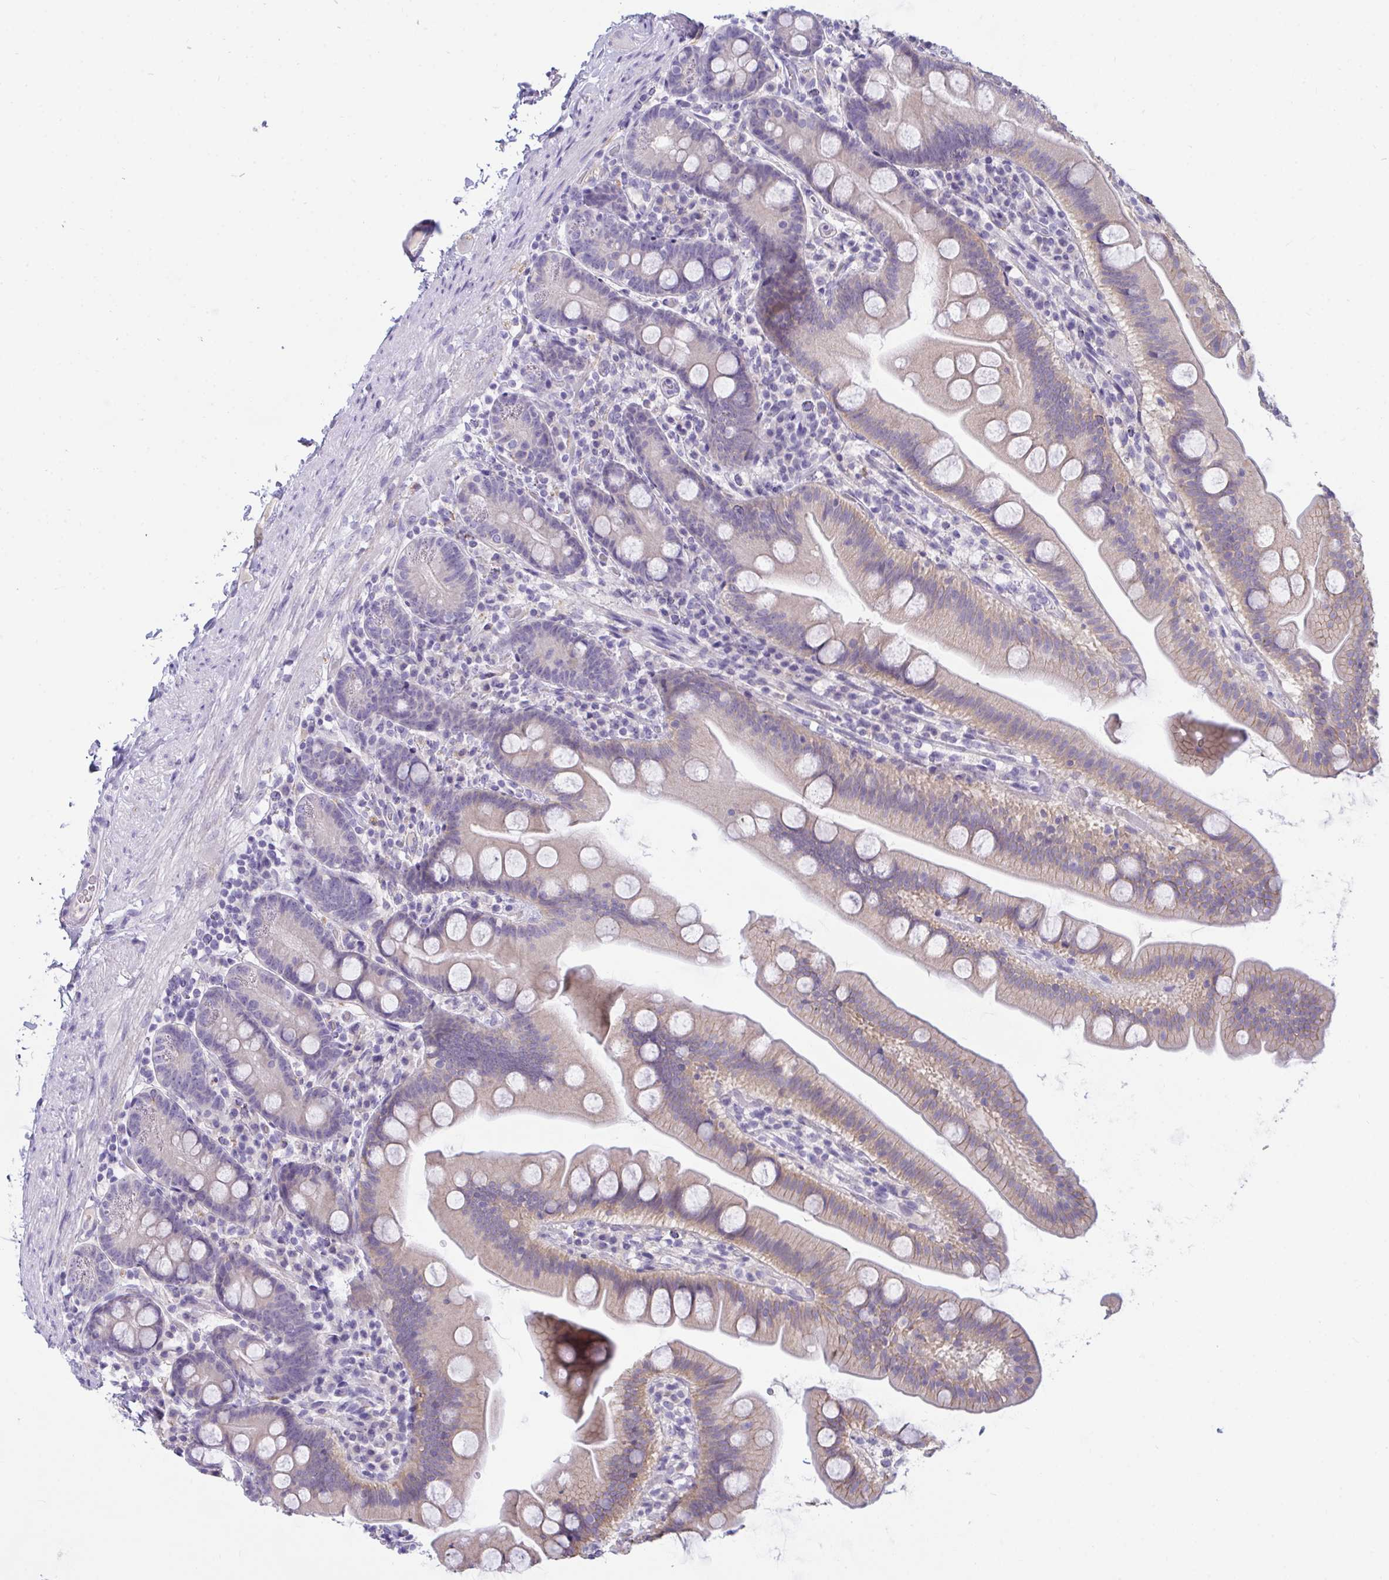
{"staining": {"intensity": "weak", "quantity": "<25%", "location": "cytoplasmic/membranous"}, "tissue": "small intestine", "cell_type": "Glandular cells", "image_type": "normal", "snomed": [{"axis": "morphology", "description": "Normal tissue, NOS"}, {"axis": "topography", "description": "Small intestine"}], "caption": "High magnification brightfield microscopy of unremarkable small intestine stained with DAB (3,3'-diaminobenzidine) (brown) and counterstained with hematoxylin (blue): glandular cells show no significant positivity. (DAB (3,3'-diaminobenzidine) immunohistochemistry (IHC), high magnification).", "gene": "SEMA6B", "patient": {"sex": "female", "age": 68}}